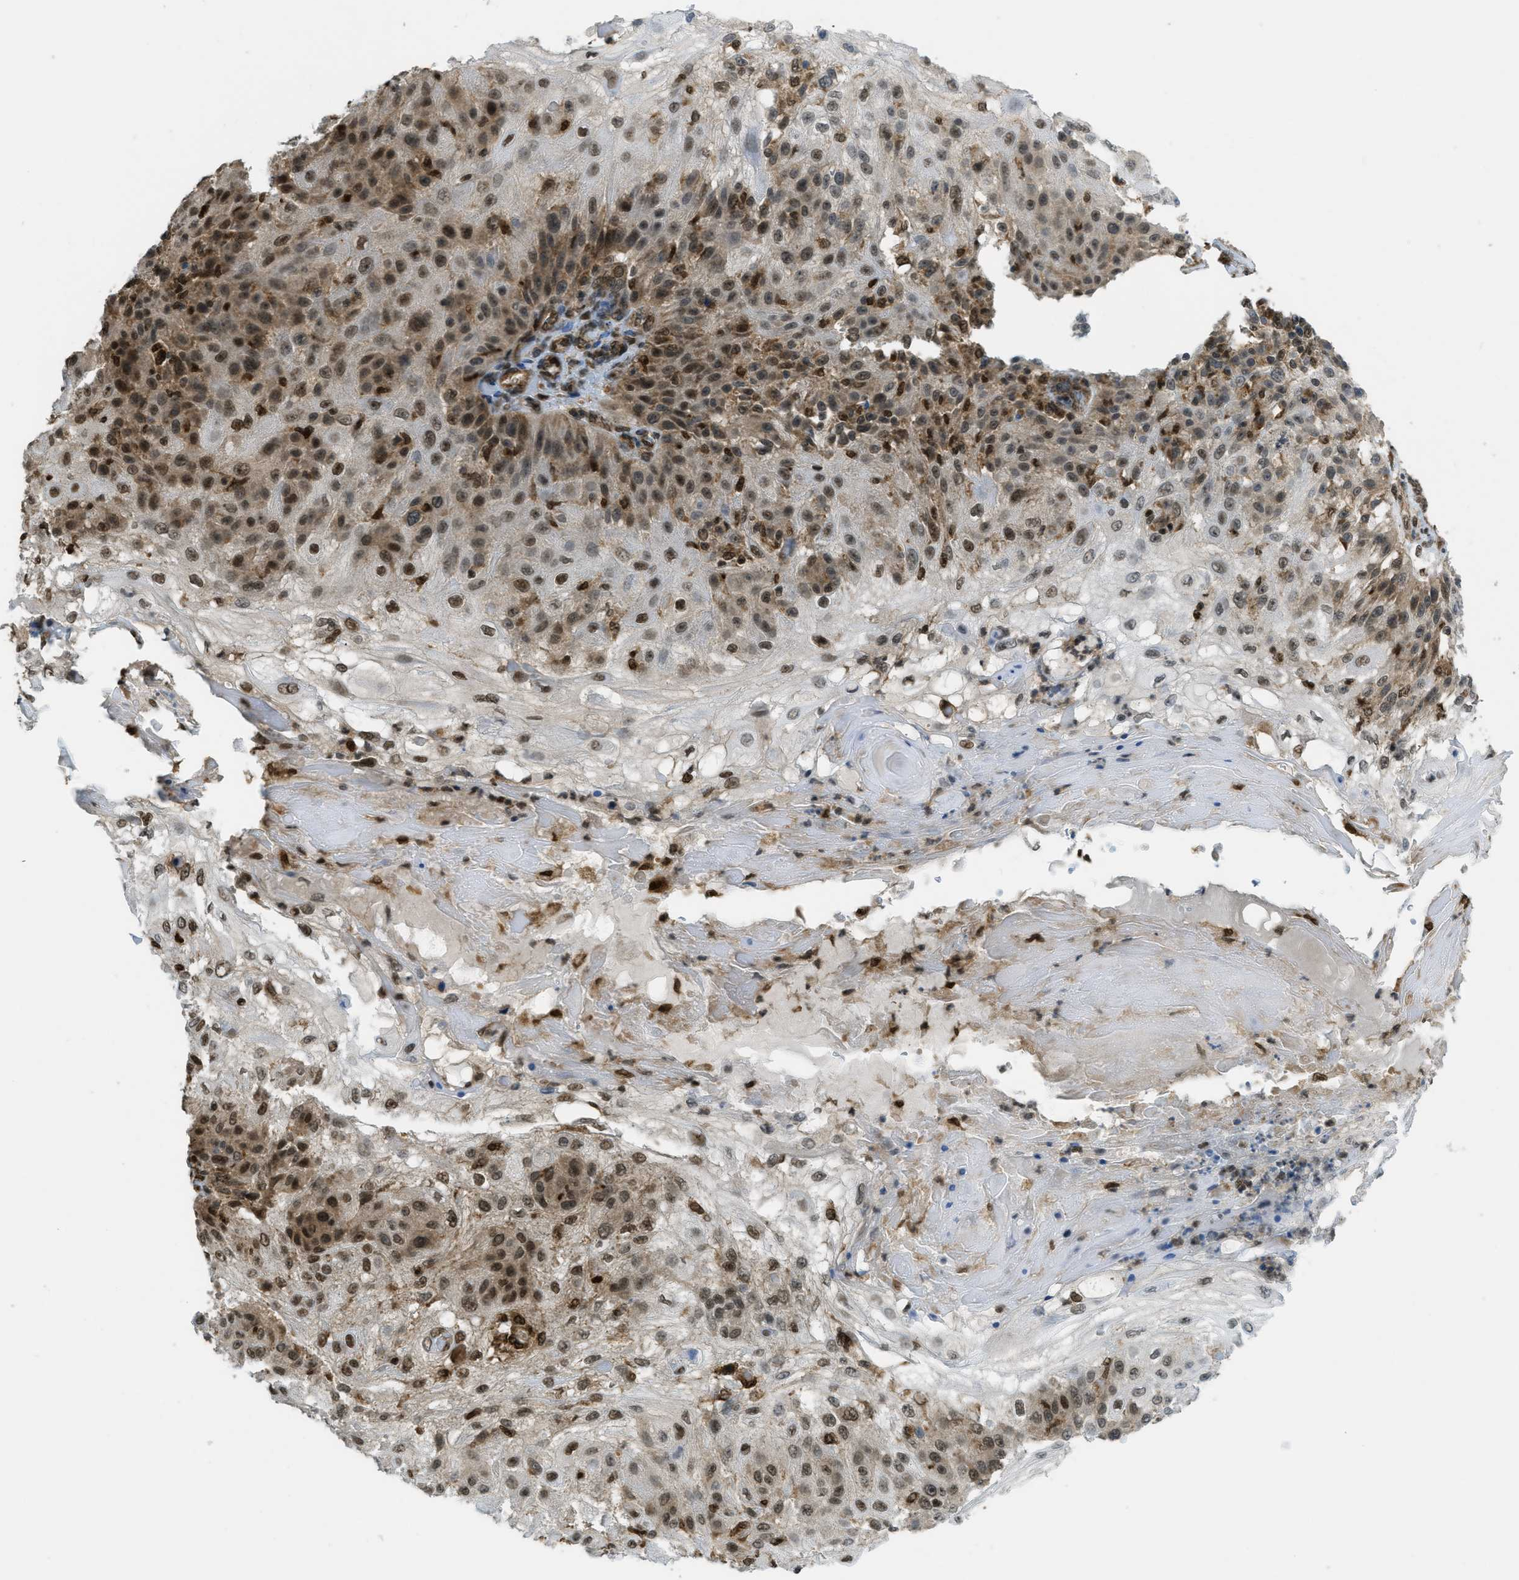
{"staining": {"intensity": "strong", "quantity": ">75%", "location": "cytoplasmic/membranous,nuclear"}, "tissue": "skin cancer", "cell_type": "Tumor cells", "image_type": "cancer", "snomed": [{"axis": "morphology", "description": "Normal tissue, NOS"}, {"axis": "morphology", "description": "Squamous cell carcinoma, NOS"}, {"axis": "topography", "description": "Skin"}], "caption": "The immunohistochemical stain shows strong cytoplasmic/membranous and nuclear expression in tumor cells of squamous cell carcinoma (skin) tissue.", "gene": "TNPO1", "patient": {"sex": "female", "age": 83}}